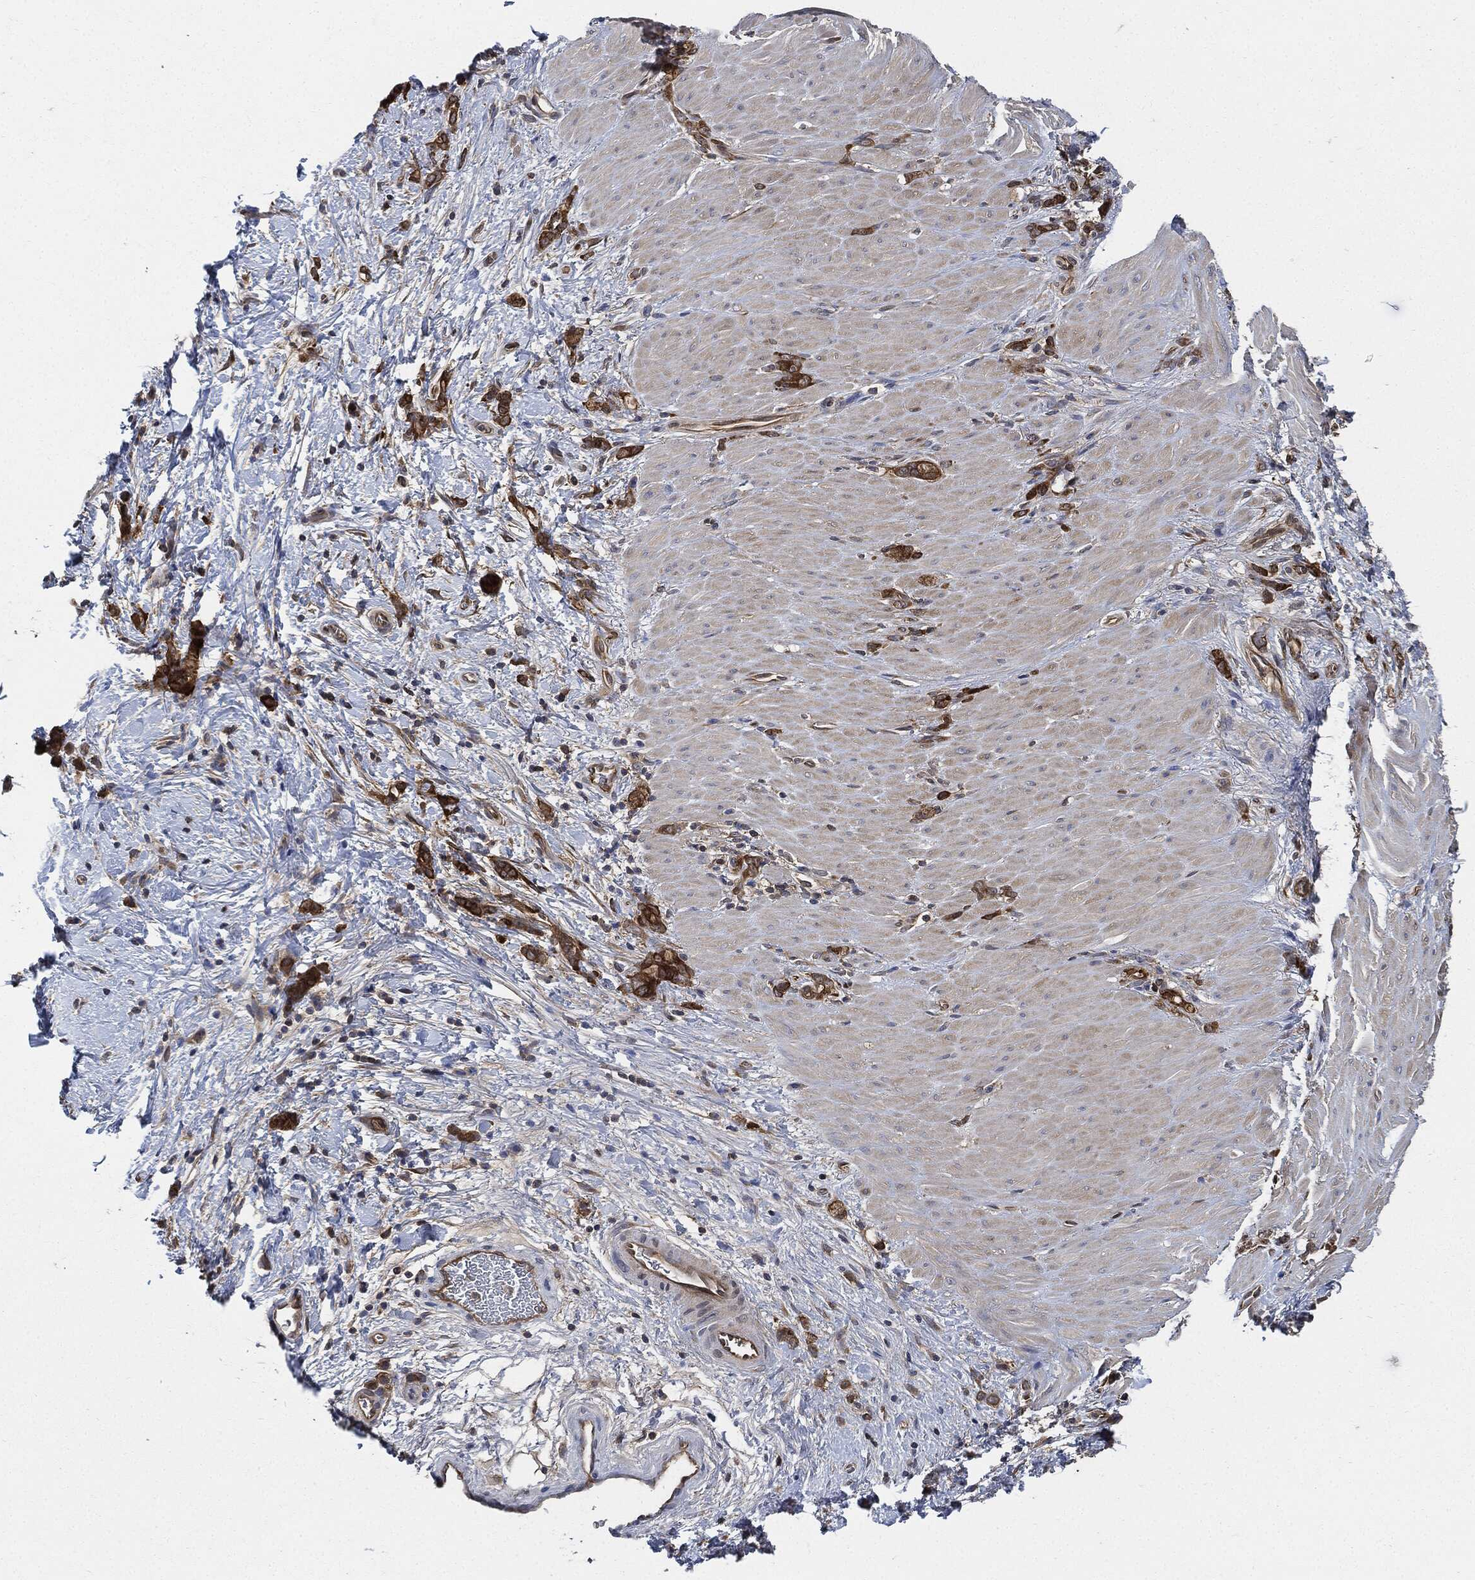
{"staining": {"intensity": "strong", "quantity": ">75%", "location": "cytoplasmic/membranous"}, "tissue": "stomach cancer", "cell_type": "Tumor cells", "image_type": "cancer", "snomed": [{"axis": "morphology", "description": "Normal tissue, NOS"}, {"axis": "morphology", "description": "Adenocarcinoma, NOS"}, {"axis": "topography", "description": "Stomach"}], "caption": "Protein analysis of stomach cancer tissue exhibits strong cytoplasmic/membranous staining in about >75% of tumor cells.", "gene": "XPNPEP1", "patient": {"sex": "male", "age": 67}}